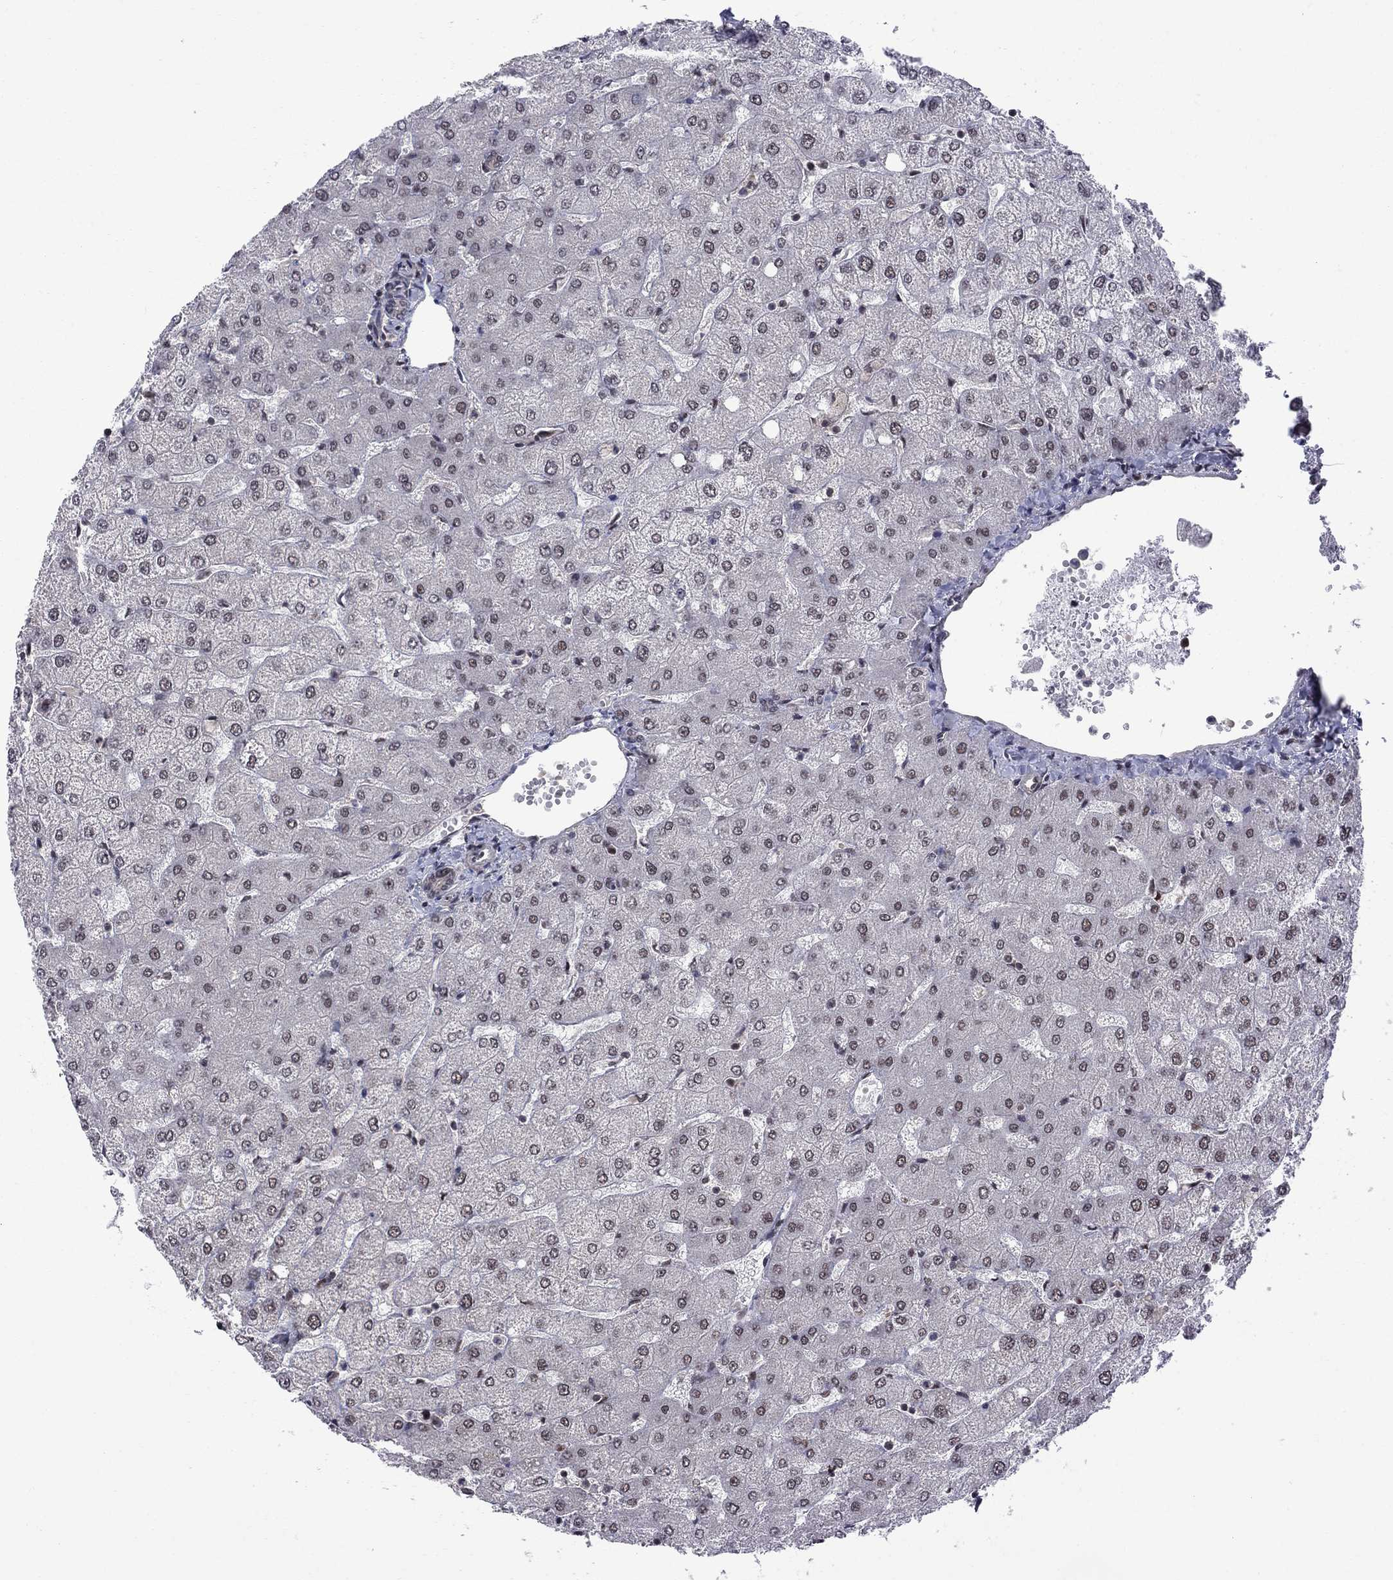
{"staining": {"intensity": "negative", "quantity": "none", "location": "none"}, "tissue": "liver", "cell_type": "Cholangiocytes", "image_type": "normal", "snomed": [{"axis": "morphology", "description": "Normal tissue, NOS"}, {"axis": "topography", "description": "Liver"}], "caption": "Immunohistochemical staining of benign liver displays no significant staining in cholangiocytes. The staining is performed using DAB (3,3'-diaminobenzidine) brown chromogen with nuclei counter-stained in using hematoxylin.", "gene": "BRF1", "patient": {"sex": "female", "age": 54}}